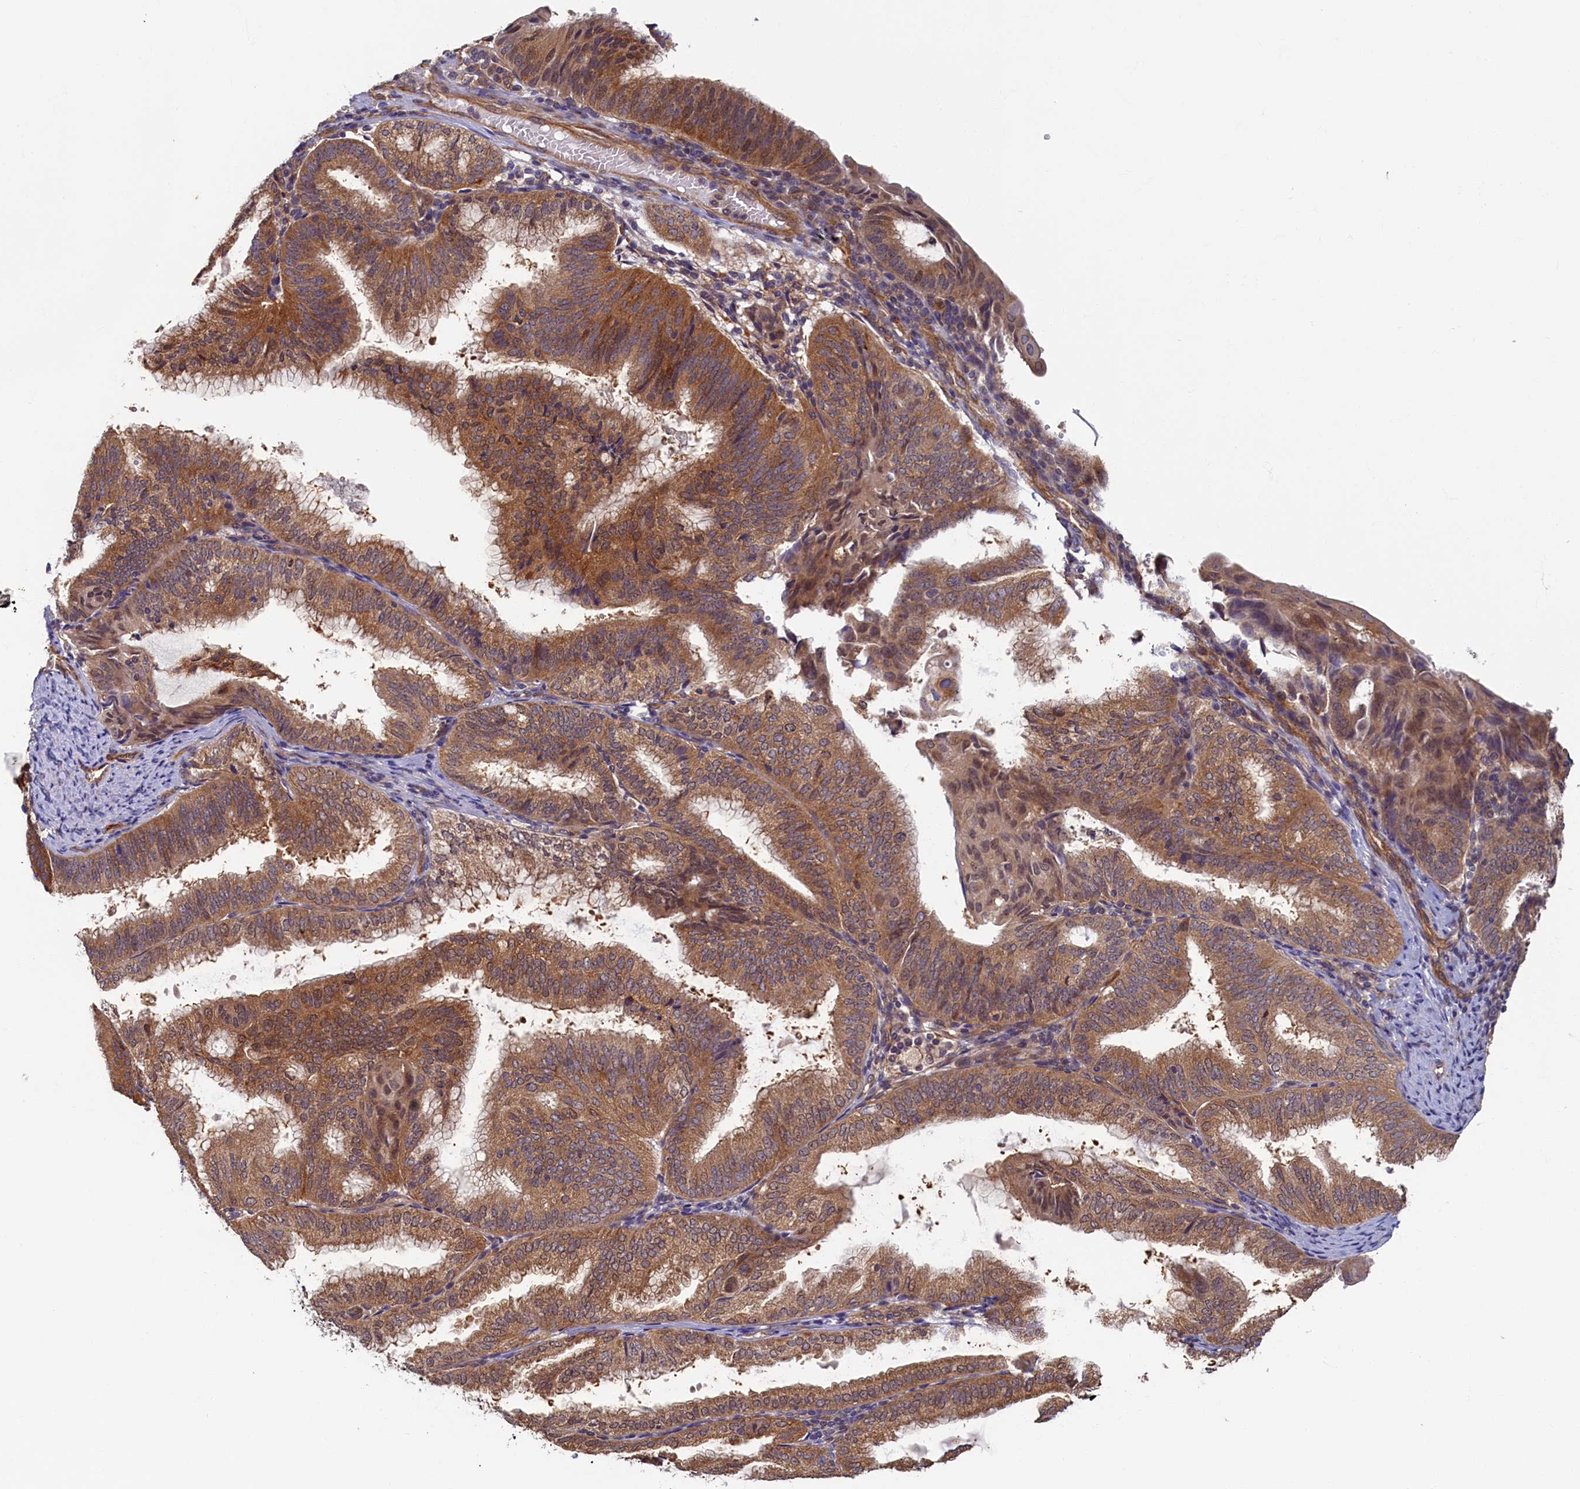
{"staining": {"intensity": "moderate", "quantity": ">75%", "location": "cytoplasmic/membranous,nuclear"}, "tissue": "endometrial cancer", "cell_type": "Tumor cells", "image_type": "cancer", "snomed": [{"axis": "morphology", "description": "Adenocarcinoma, NOS"}, {"axis": "topography", "description": "Endometrium"}], "caption": "Endometrial cancer tissue exhibits moderate cytoplasmic/membranous and nuclear staining in approximately >75% of tumor cells The protein is shown in brown color, while the nuclei are stained blue.", "gene": "STX12", "patient": {"sex": "female", "age": 49}}